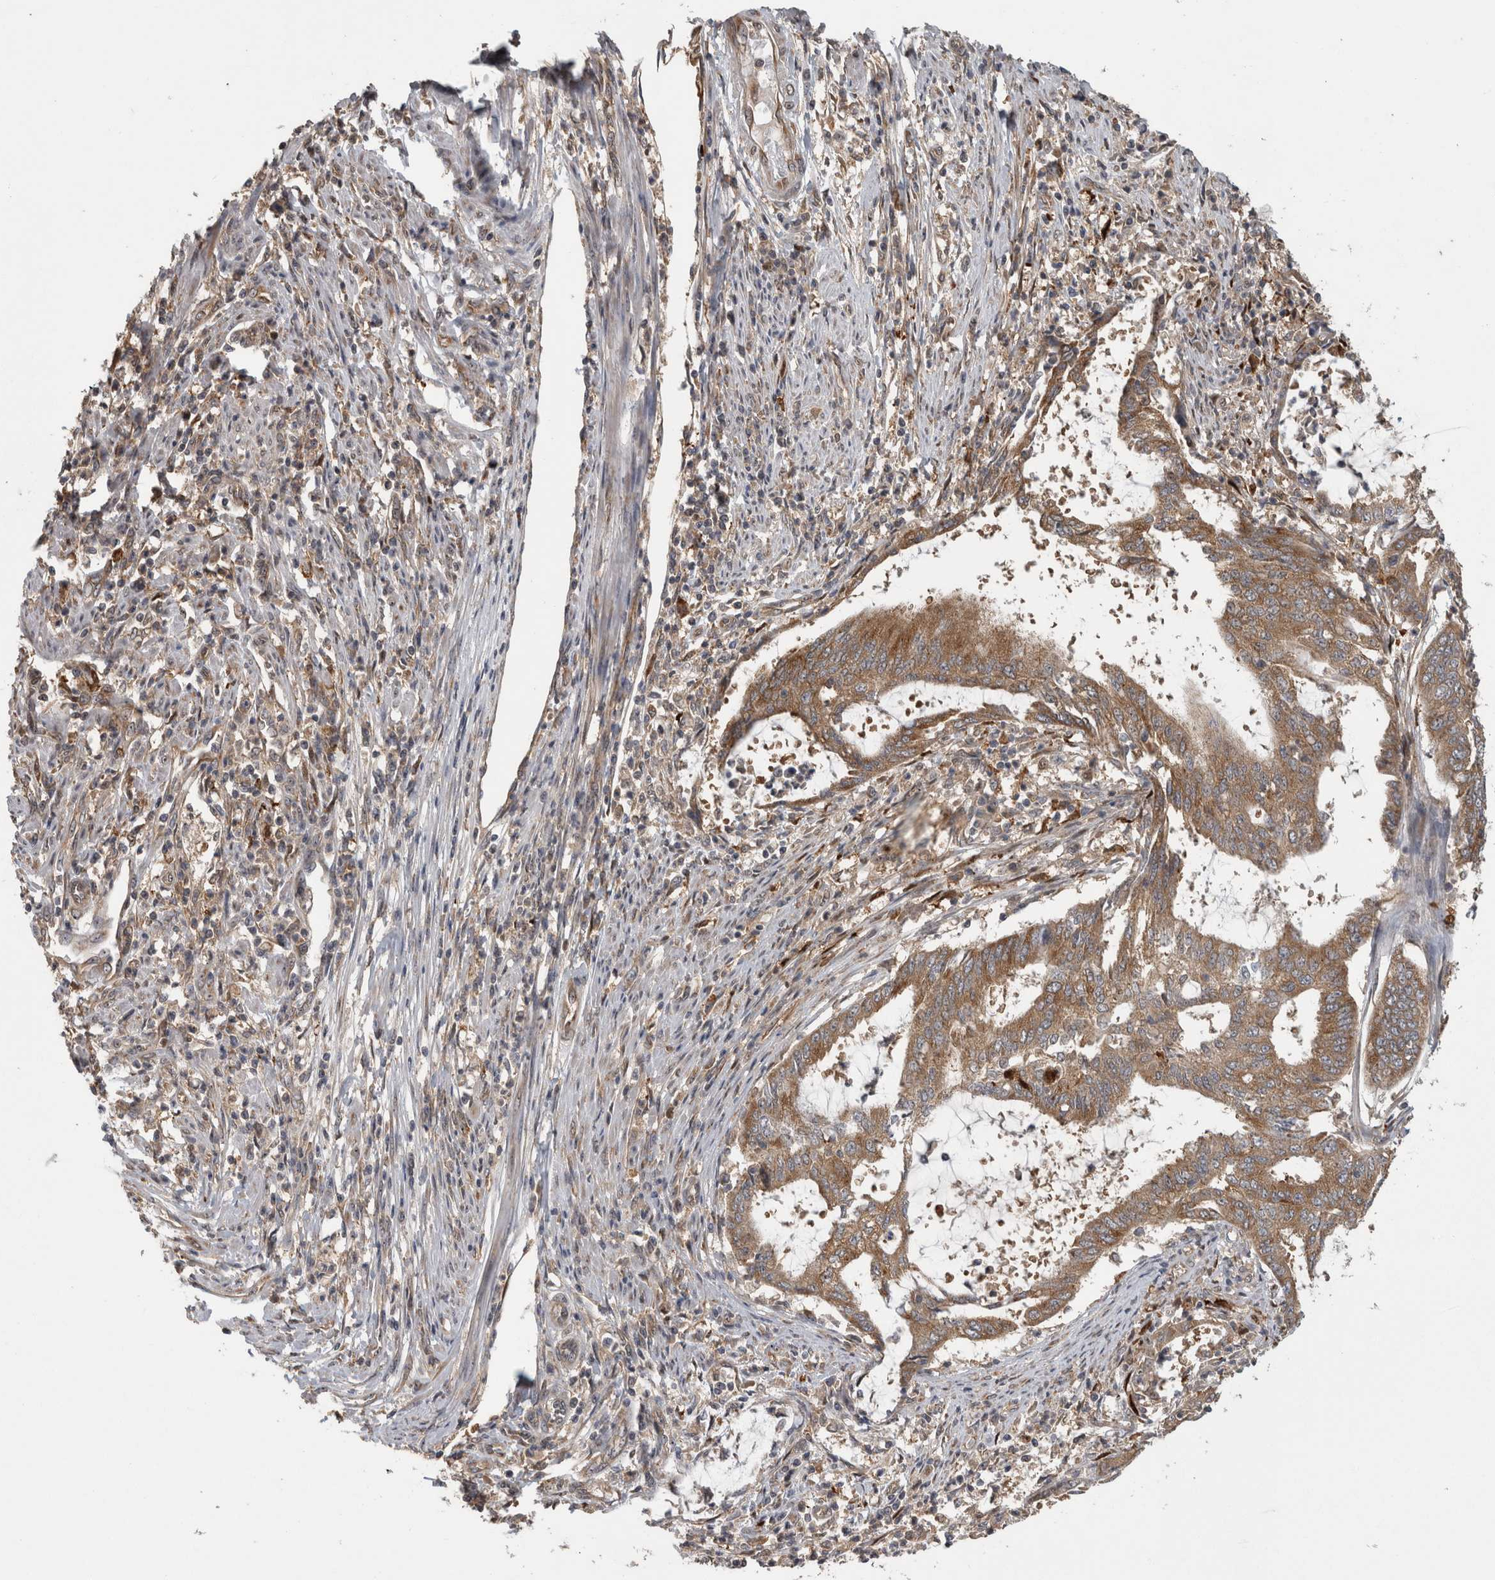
{"staining": {"intensity": "moderate", "quantity": ">75%", "location": "cytoplasmic/membranous"}, "tissue": "endometrial cancer", "cell_type": "Tumor cells", "image_type": "cancer", "snomed": [{"axis": "morphology", "description": "Adenocarcinoma, NOS"}, {"axis": "topography", "description": "Endometrium"}], "caption": "Endometrial cancer stained with DAB (3,3'-diaminobenzidine) IHC exhibits medium levels of moderate cytoplasmic/membranous expression in approximately >75% of tumor cells.", "gene": "ATXN2", "patient": {"sex": "female", "age": 51}}